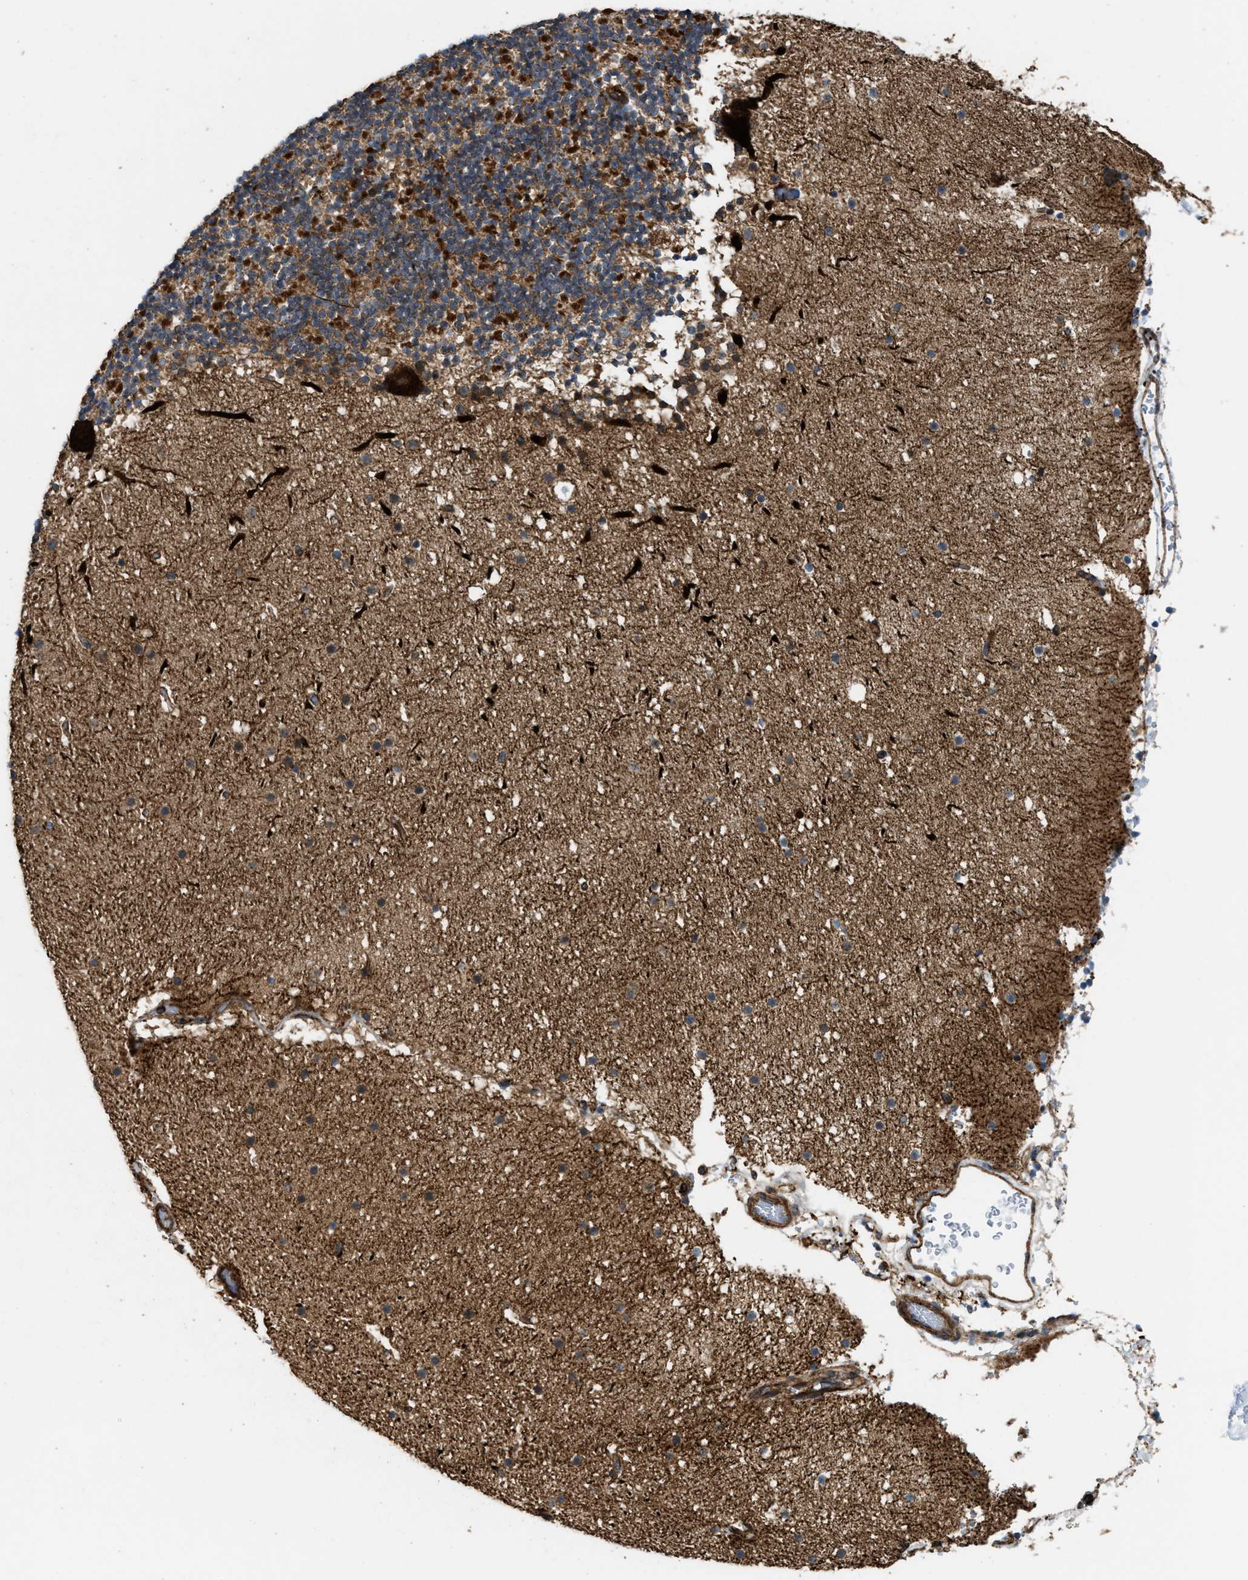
{"staining": {"intensity": "strong", "quantity": ">75%", "location": "cytoplasmic/membranous"}, "tissue": "cerebellum", "cell_type": "Cells in granular layer", "image_type": "normal", "snomed": [{"axis": "morphology", "description": "Normal tissue, NOS"}, {"axis": "topography", "description": "Cerebellum"}], "caption": "Normal cerebellum displays strong cytoplasmic/membranous positivity in about >75% of cells in granular layer The protein of interest is shown in brown color, while the nuclei are stained blue..", "gene": "EGLN1", "patient": {"sex": "male", "age": 57}}